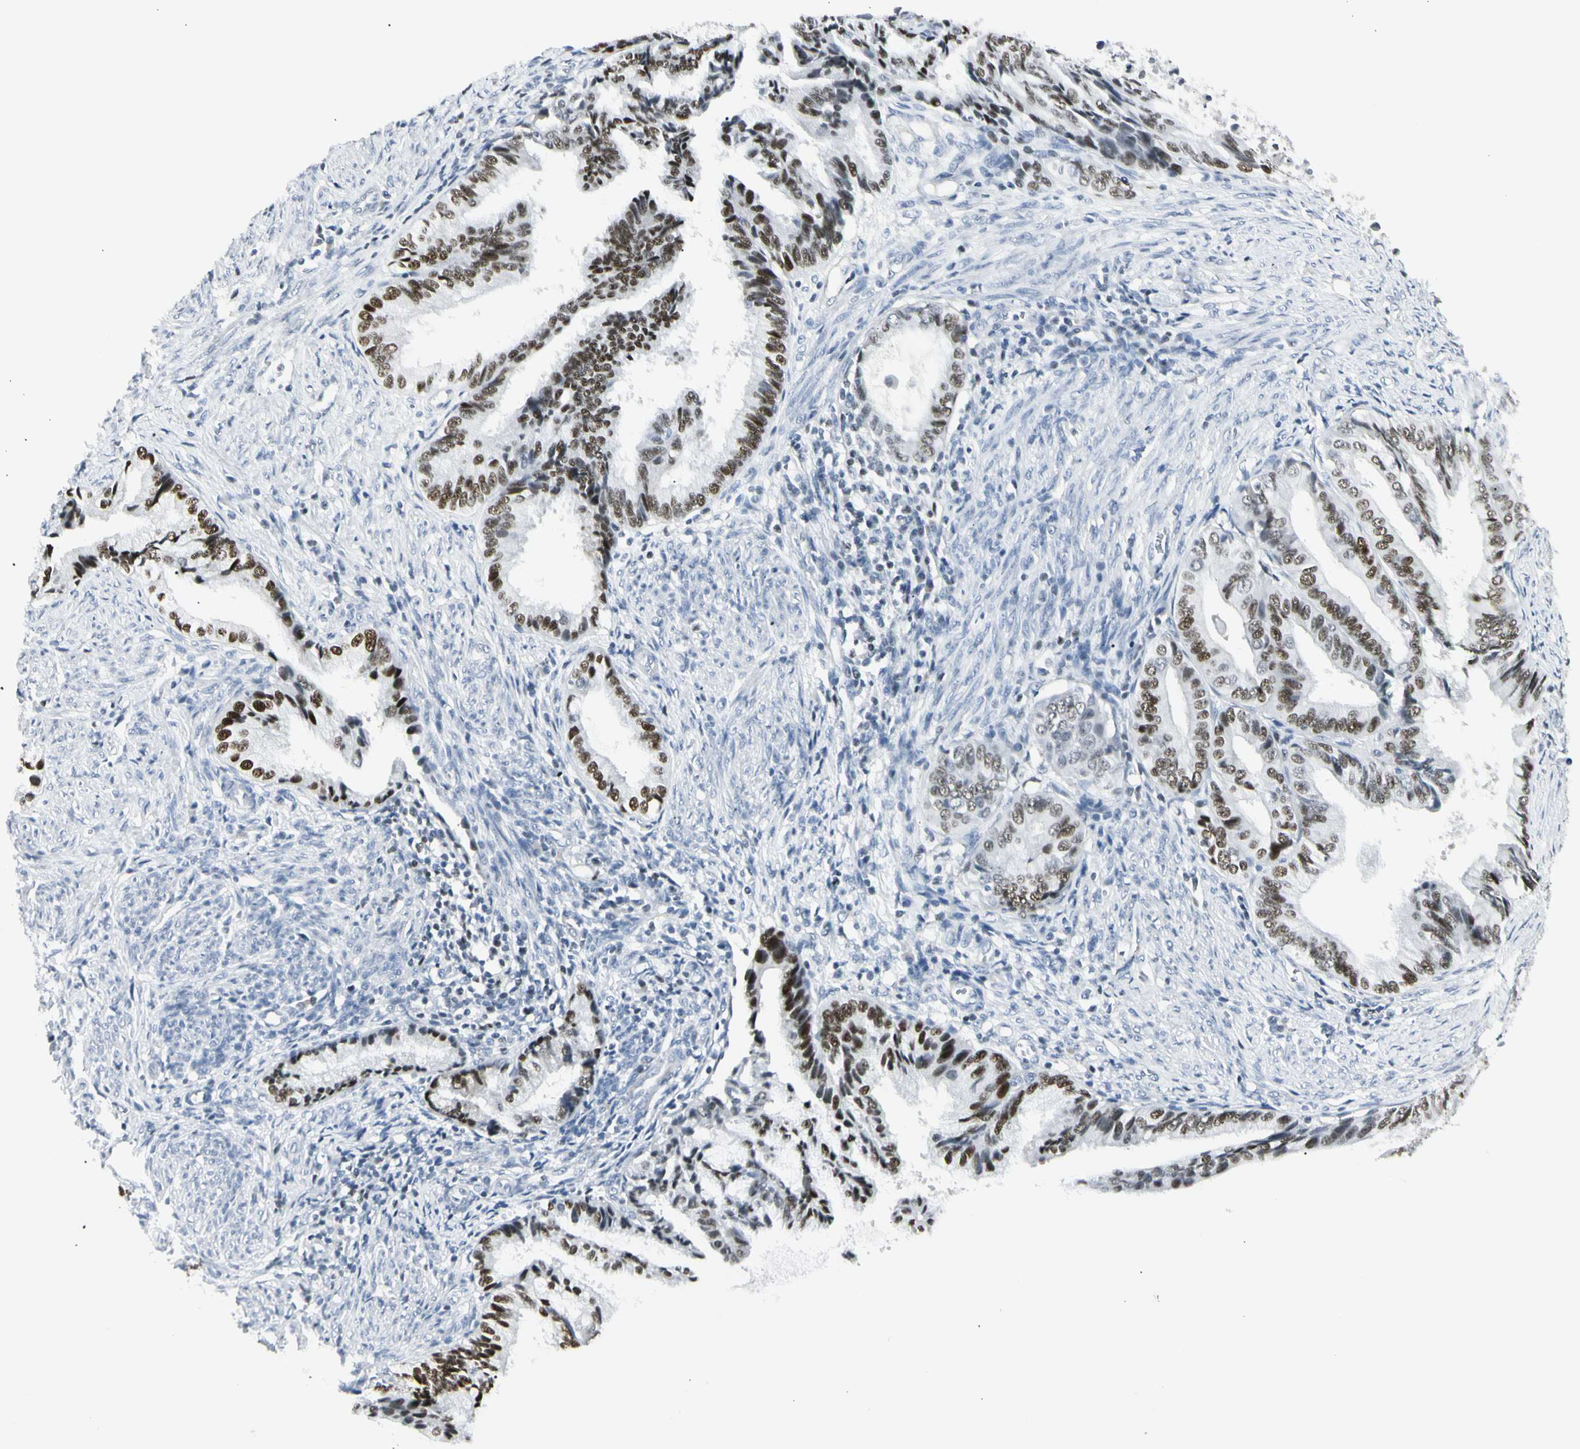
{"staining": {"intensity": "strong", "quantity": ">75%", "location": "nuclear"}, "tissue": "endometrial cancer", "cell_type": "Tumor cells", "image_type": "cancer", "snomed": [{"axis": "morphology", "description": "Adenocarcinoma, NOS"}, {"axis": "topography", "description": "Endometrium"}], "caption": "IHC of human endometrial cancer reveals high levels of strong nuclear positivity in about >75% of tumor cells.", "gene": "ZBTB7B", "patient": {"sex": "female", "age": 86}}